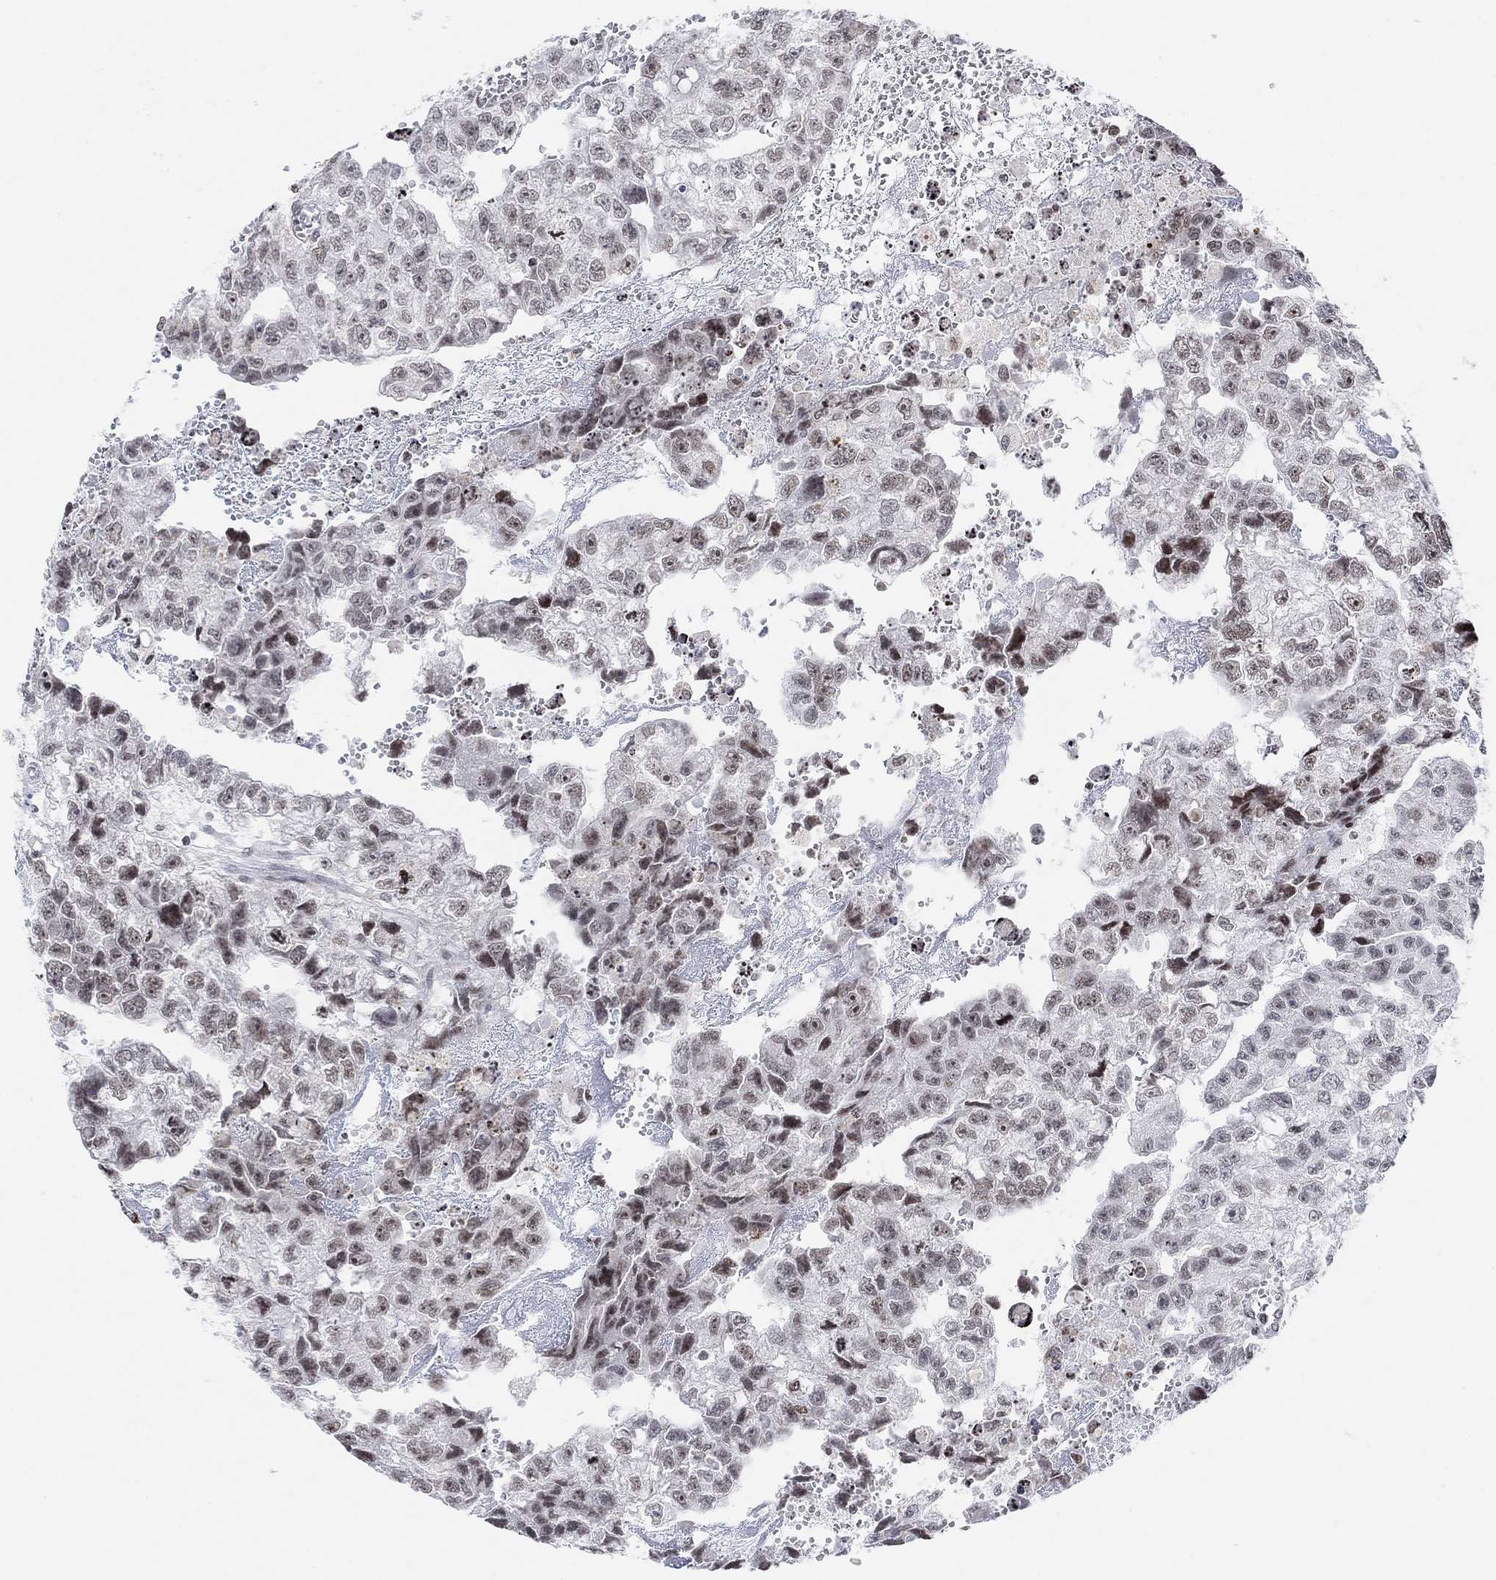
{"staining": {"intensity": "moderate", "quantity": "<25%", "location": "nuclear"}, "tissue": "testis cancer", "cell_type": "Tumor cells", "image_type": "cancer", "snomed": [{"axis": "morphology", "description": "Carcinoma, Embryonal, NOS"}, {"axis": "morphology", "description": "Teratoma, malignant, NOS"}, {"axis": "topography", "description": "Testis"}], "caption": "Immunohistochemistry (IHC) (DAB) staining of human testis cancer (malignant teratoma) displays moderate nuclear protein positivity in approximately <25% of tumor cells.", "gene": "ABHD14A", "patient": {"sex": "male", "age": 44}}